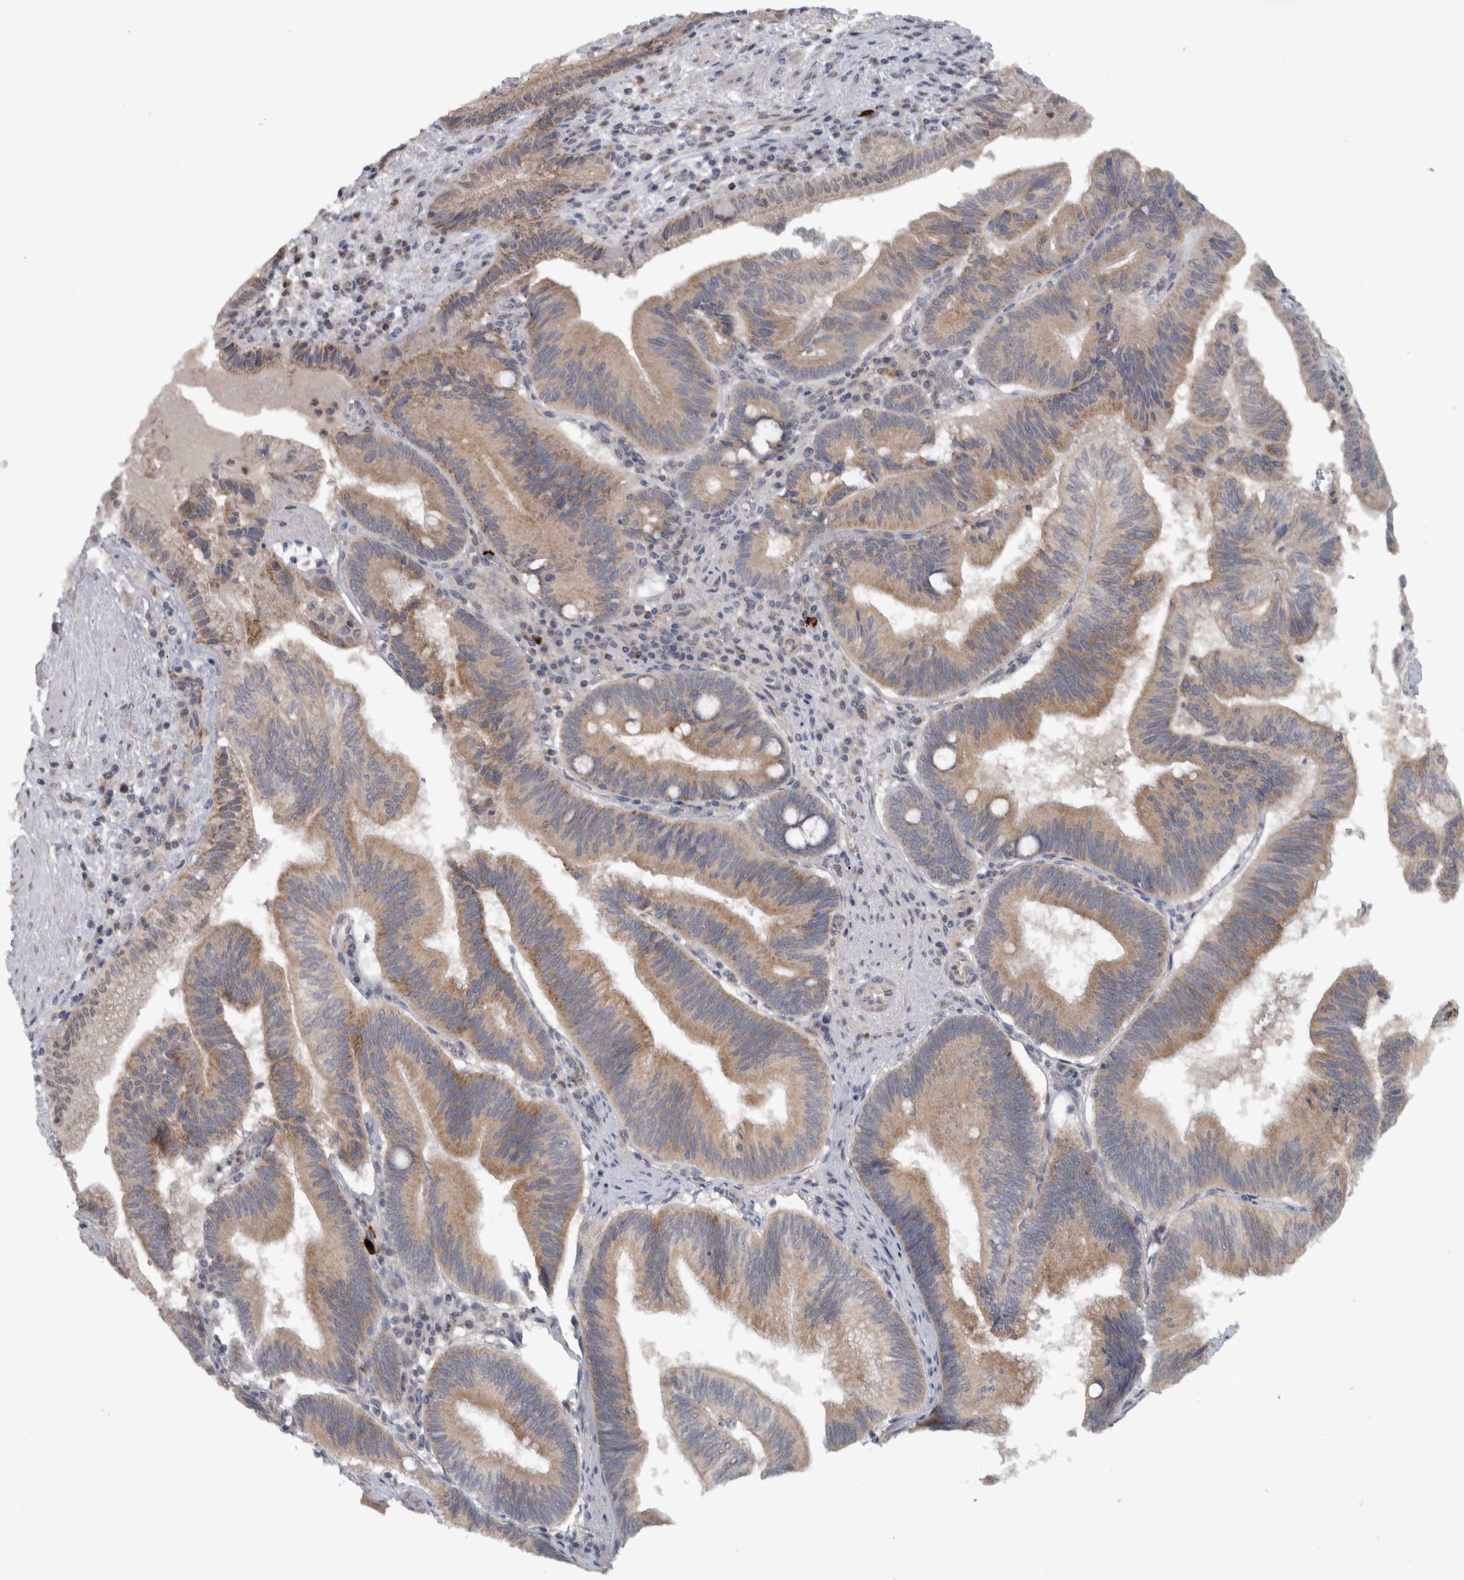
{"staining": {"intensity": "moderate", "quantity": ">75%", "location": "cytoplasmic/membranous"}, "tissue": "pancreatic cancer", "cell_type": "Tumor cells", "image_type": "cancer", "snomed": [{"axis": "morphology", "description": "Adenocarcinoma, NOS"}, {"axis": "topography", "description": "Pancreas"}], "caption": "Protein analysis of pancreatic adenocarcinoma tissue reveals moderate cytoplasmic/membranous staining in about >75% of tumor cells. (IHC, brightfield microscopy, high magnification).", "gene": "RAB18", "patient": {"sex": "male", "age": 82}}